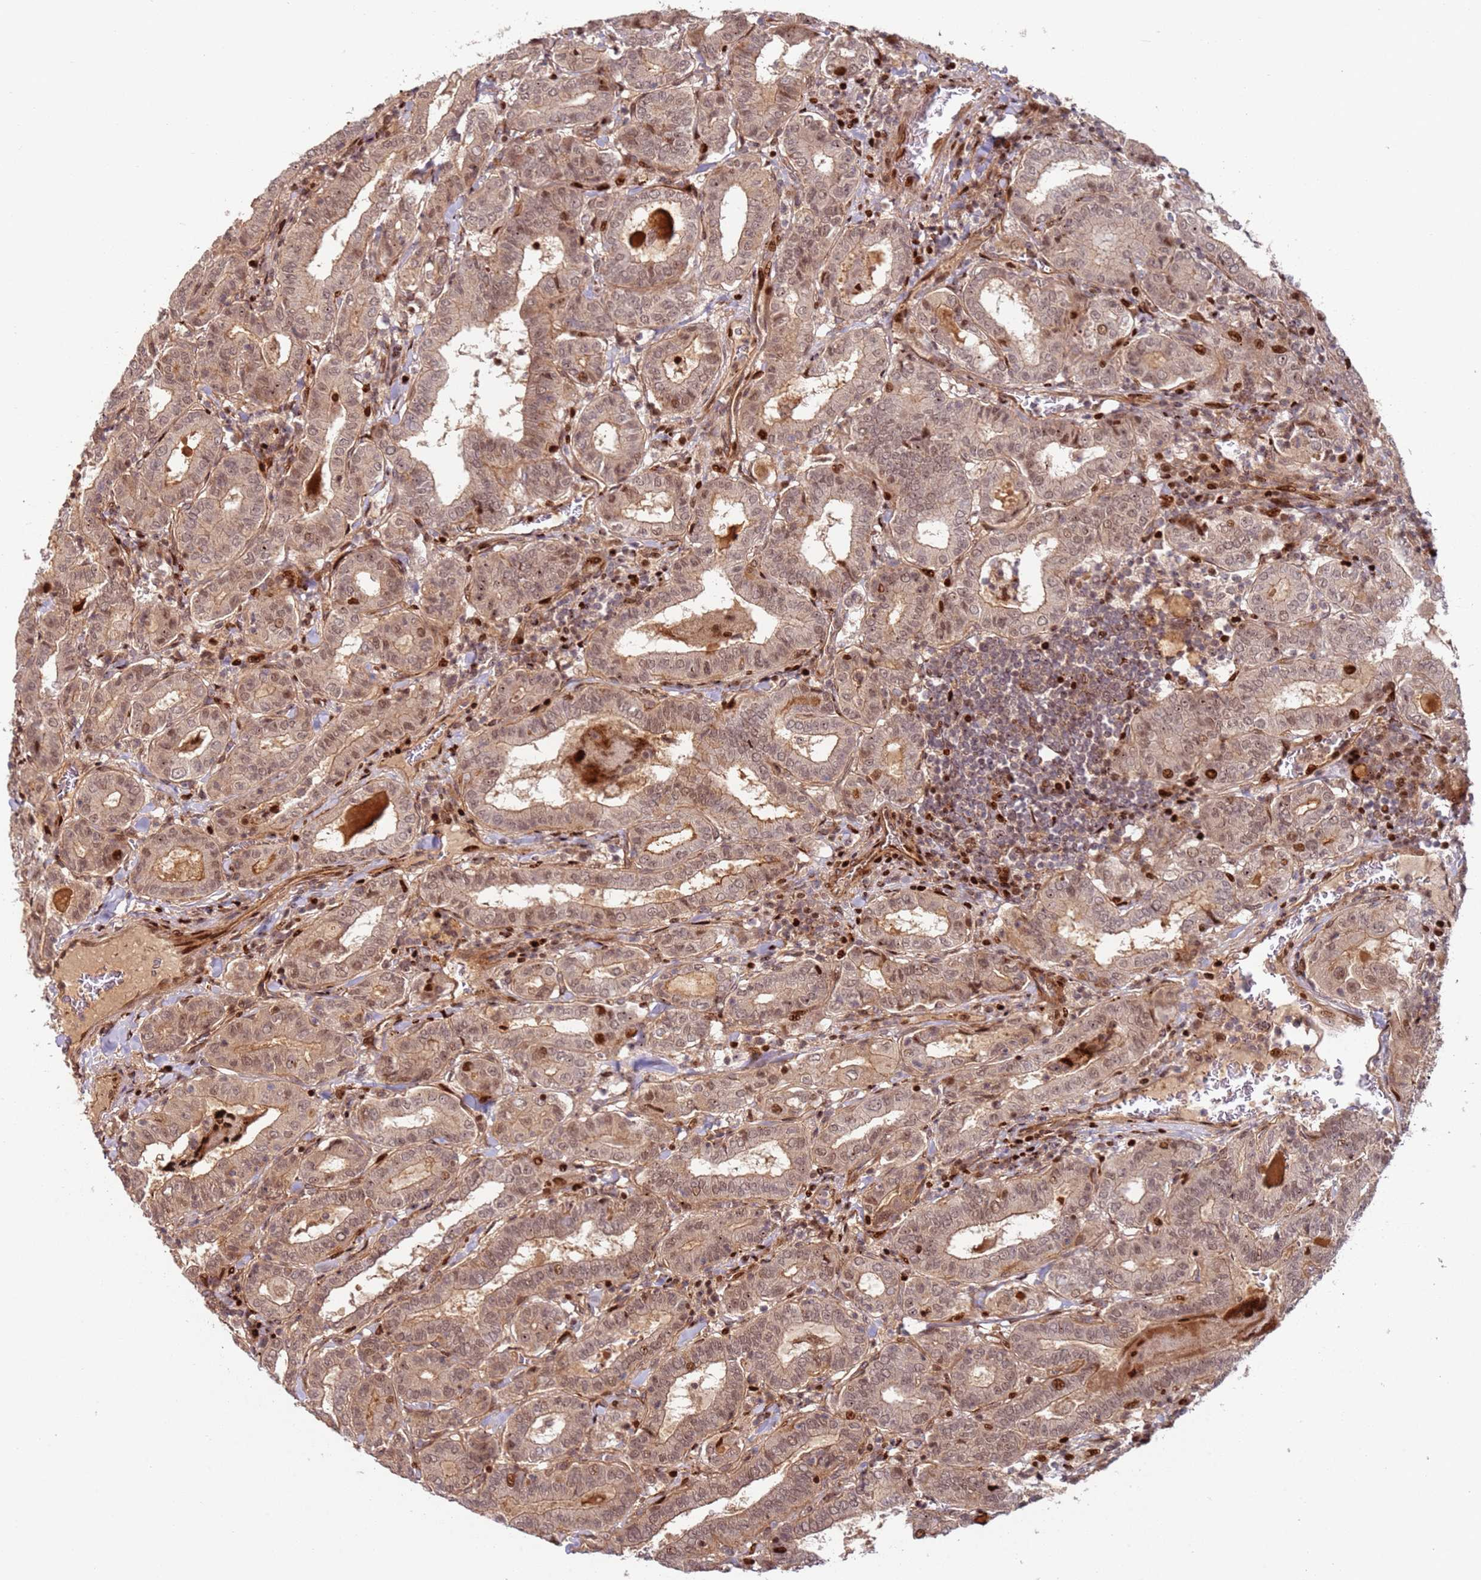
{"staining": {"intensity": "moderate", "quantity": "25%-75%", "location": "cytoplasmic/membranous,nuclear"}, "tissue": "thyroid cancer", "cell_type": "Tumor cells", "image_type": "cancer", "snomed": [{"axis": "morphology", "description": "Papillary adenocarcinoma, NOS"}, {"axis": "topography", "description": "Thyroid gland"}], "caption": "This is an image of immunohistochemistry (IHC) staining of papillary adenocarcinoma (thyroid), which shows moderate positivity in the cytoplasmic/membranous and nuclear of tumor cells.", "gene": "TMEM233", "patient": {"sex": "female", "age": 72}}